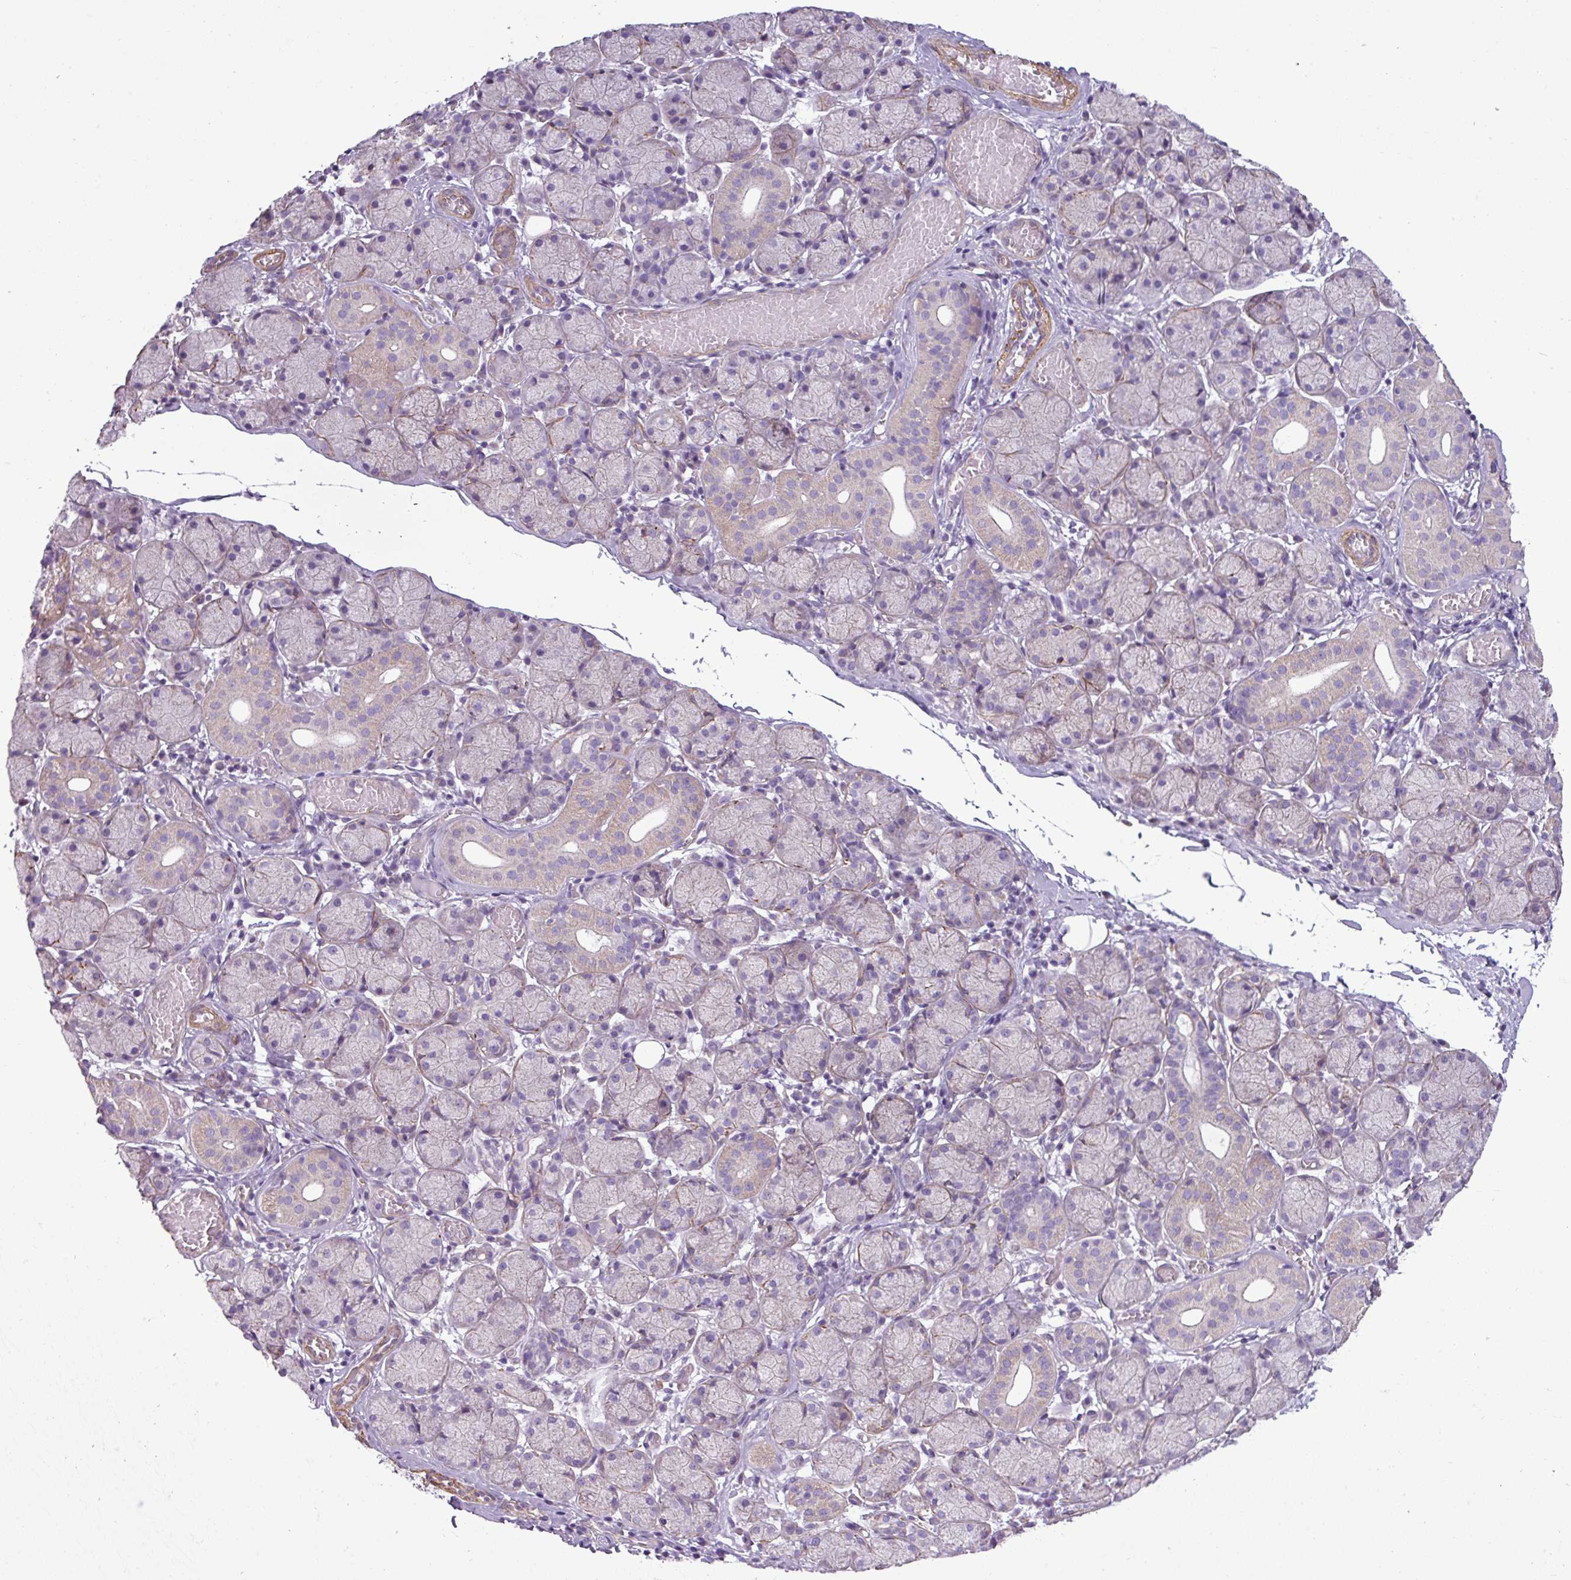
{"staining": {"intensity": "weak", "quantity": "<25%", "location": "cytoplasmic/membranous"}, "tissue": "salivary gland", "cell_type": "Glandular cells", "image_type": "normal", "snomed": [{"axis": "morphology", "description": "Normal tissue, NOS"}, {"axis": "topography", "description": "Salivary gland"}], "caption": "This is an immunohistochemistry histopathology image of benign salivary gland. There is no expression in glandular cells.", "gene": "BTN2A2", "patient": {"sex": "female", "age": 24}}